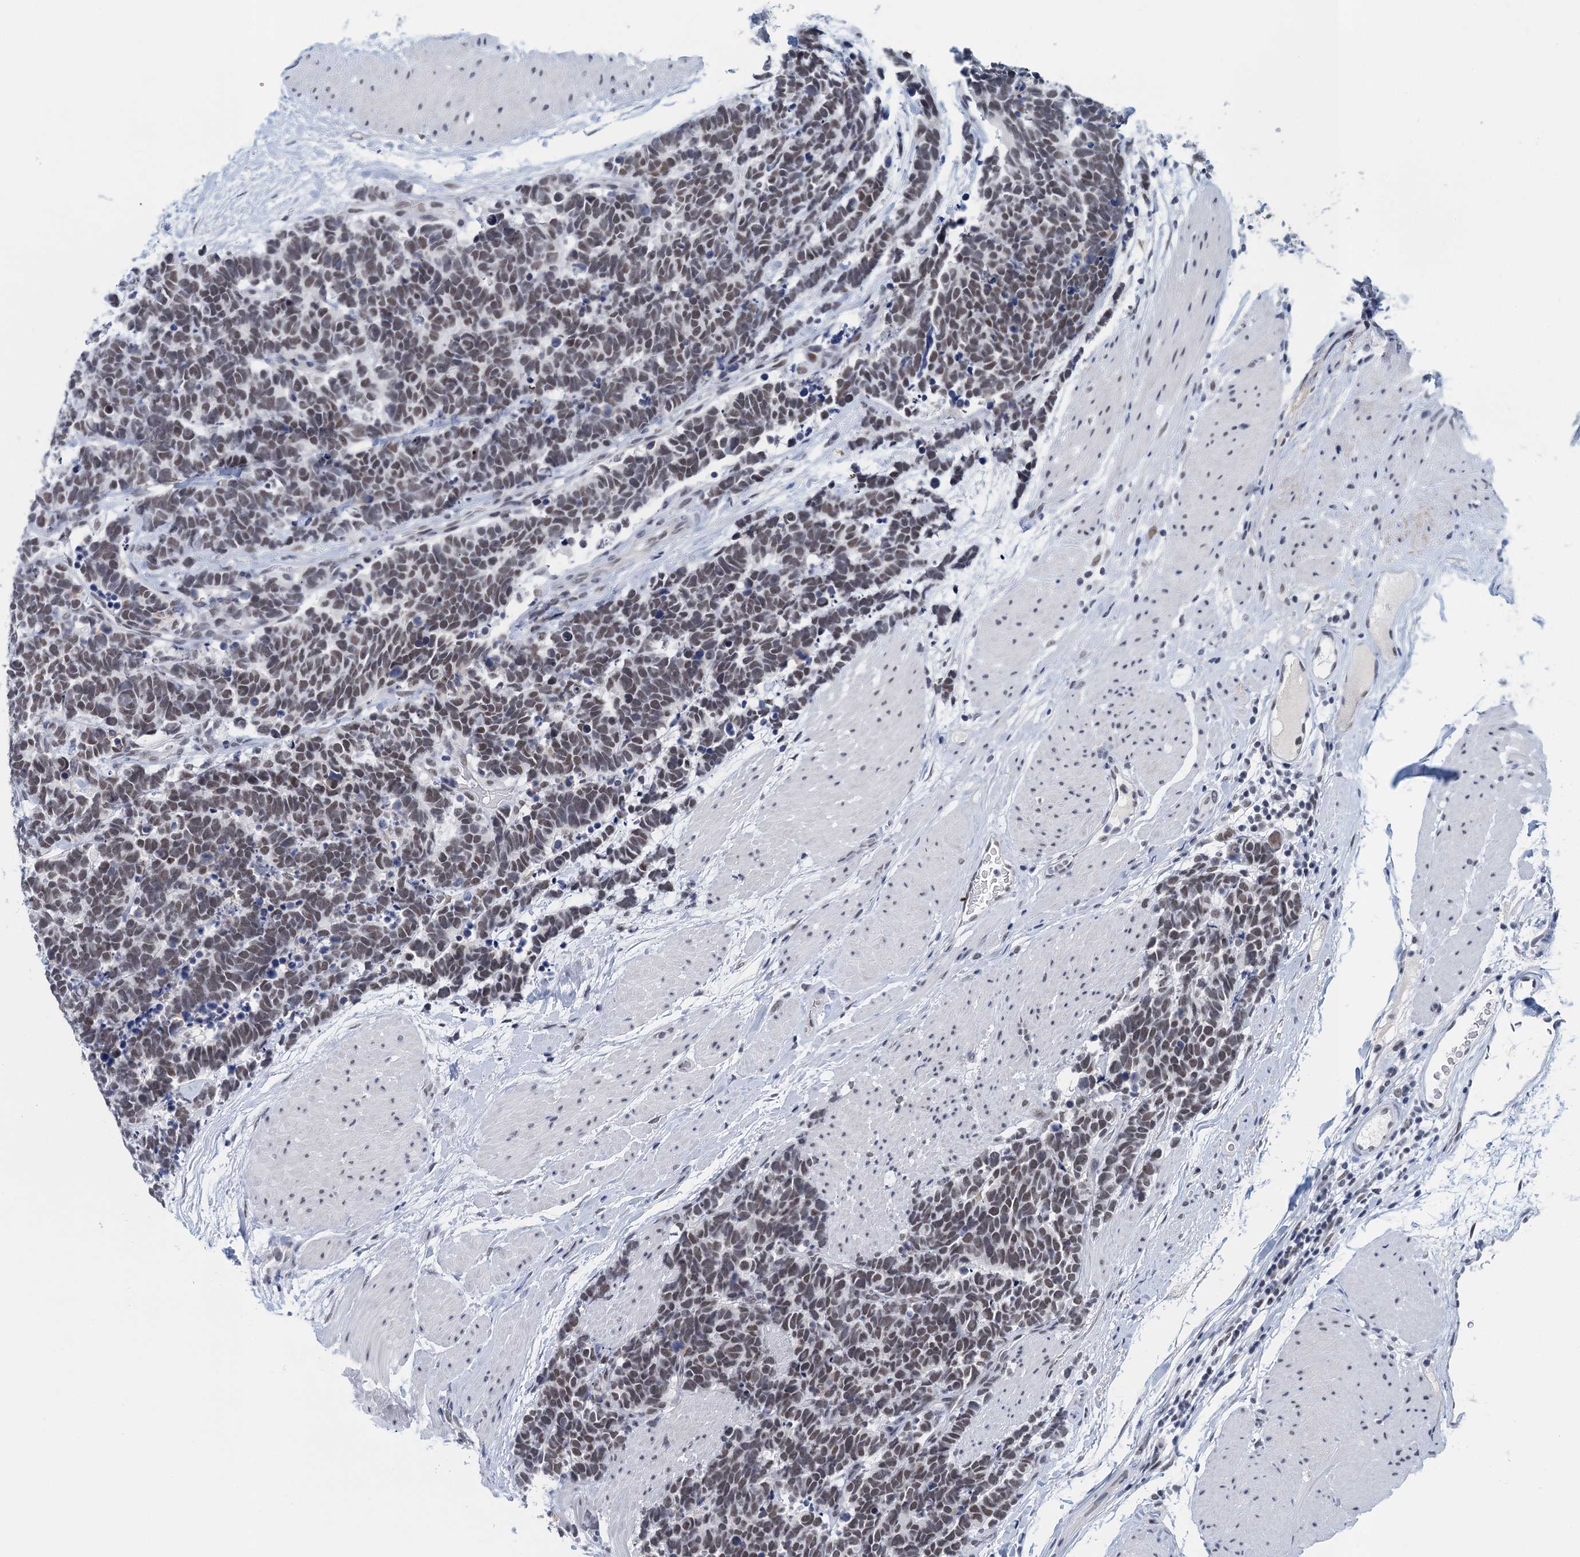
{"staining": {"intensity": "weak", "quantity": ">75%", "location": "nuclear"}, "tissue": "carcinoid", "cell_type": "Tumor cells", "image_type": "cancer", "snomed": [{"axis": "morphology", "description": "Carcinoma, NOS"}, {"axis": "morphology", "description": "Carcinoid, malignant, NOS"}, {"axis": "topography", "description": "Urinary bladder"}], "caption": "High-magnification brightfield microscopy of carcinoid stained with DAB (3,3'-diaminobenzidine) (brown) and counterstained with hematoxylin (blue). tumor cells exhibit weak nuclear positivity is identified in approximately>75% of cells.", "gene": "EPS8L1", "patient": {"sex": "male", "age": 57}}